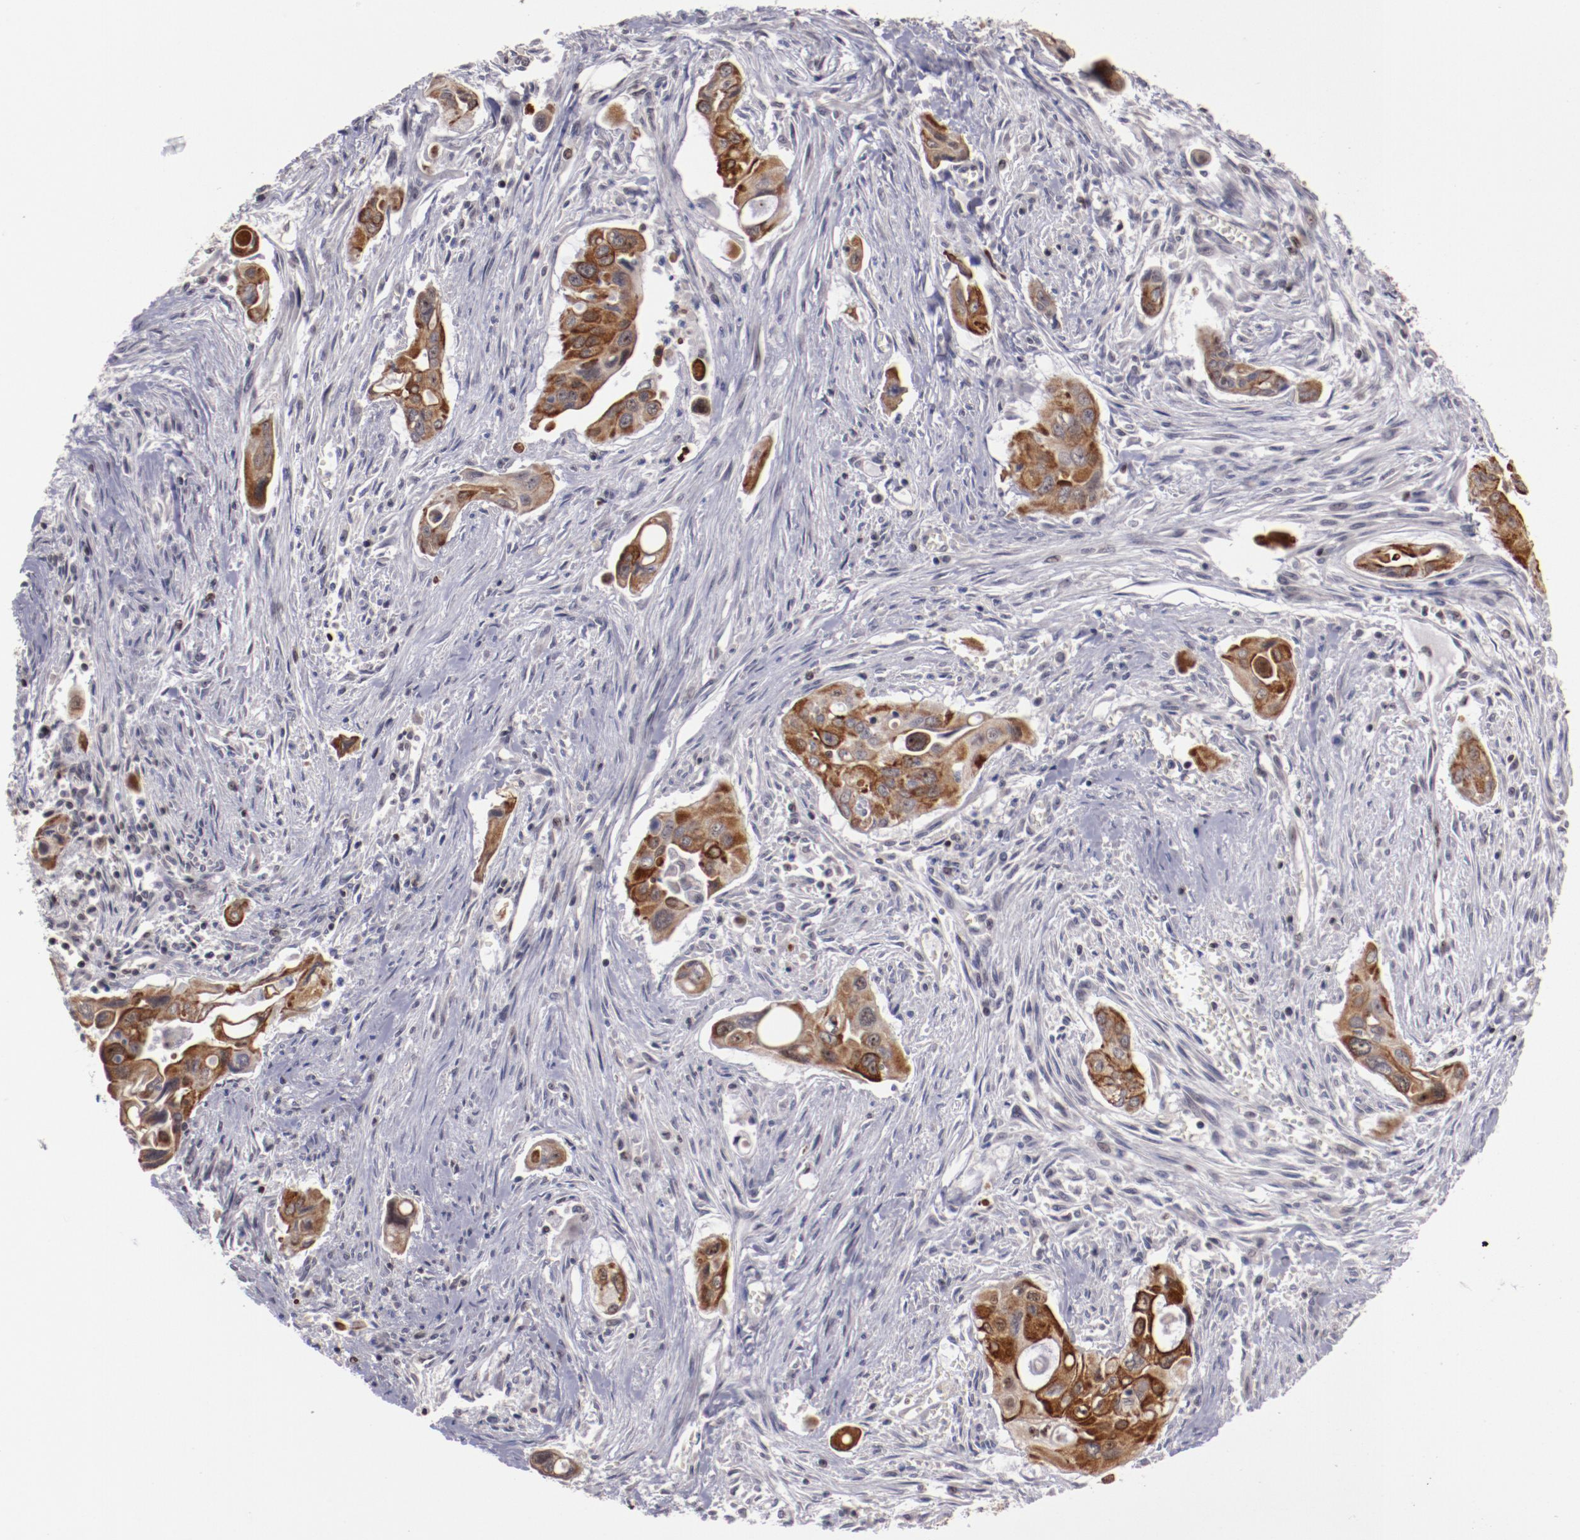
{"staining": {"intensity": "moderate", "quantity": ">75%", "location": "cytoplasmic/membranous,nuclear"}, "tissue": "pancreatic cancer", "cell_type": "Tumor cells", "image_type": "cancer", "snomed": [{"axis": "morphology", "description": "Adenocarcinoma, NOS"}, {"axis": "topography", "description": "Pancreas"}], "caption": "Human pancreatic cancer (adenocarcinoma) stained for a protein (brown) demonstrates moderate cytoplasmic/membranous and nuclear positive positivity in approximately >75% of tumor cells.", "gene": "DDX24", "patient": {"sex": "male", "age": 77}}